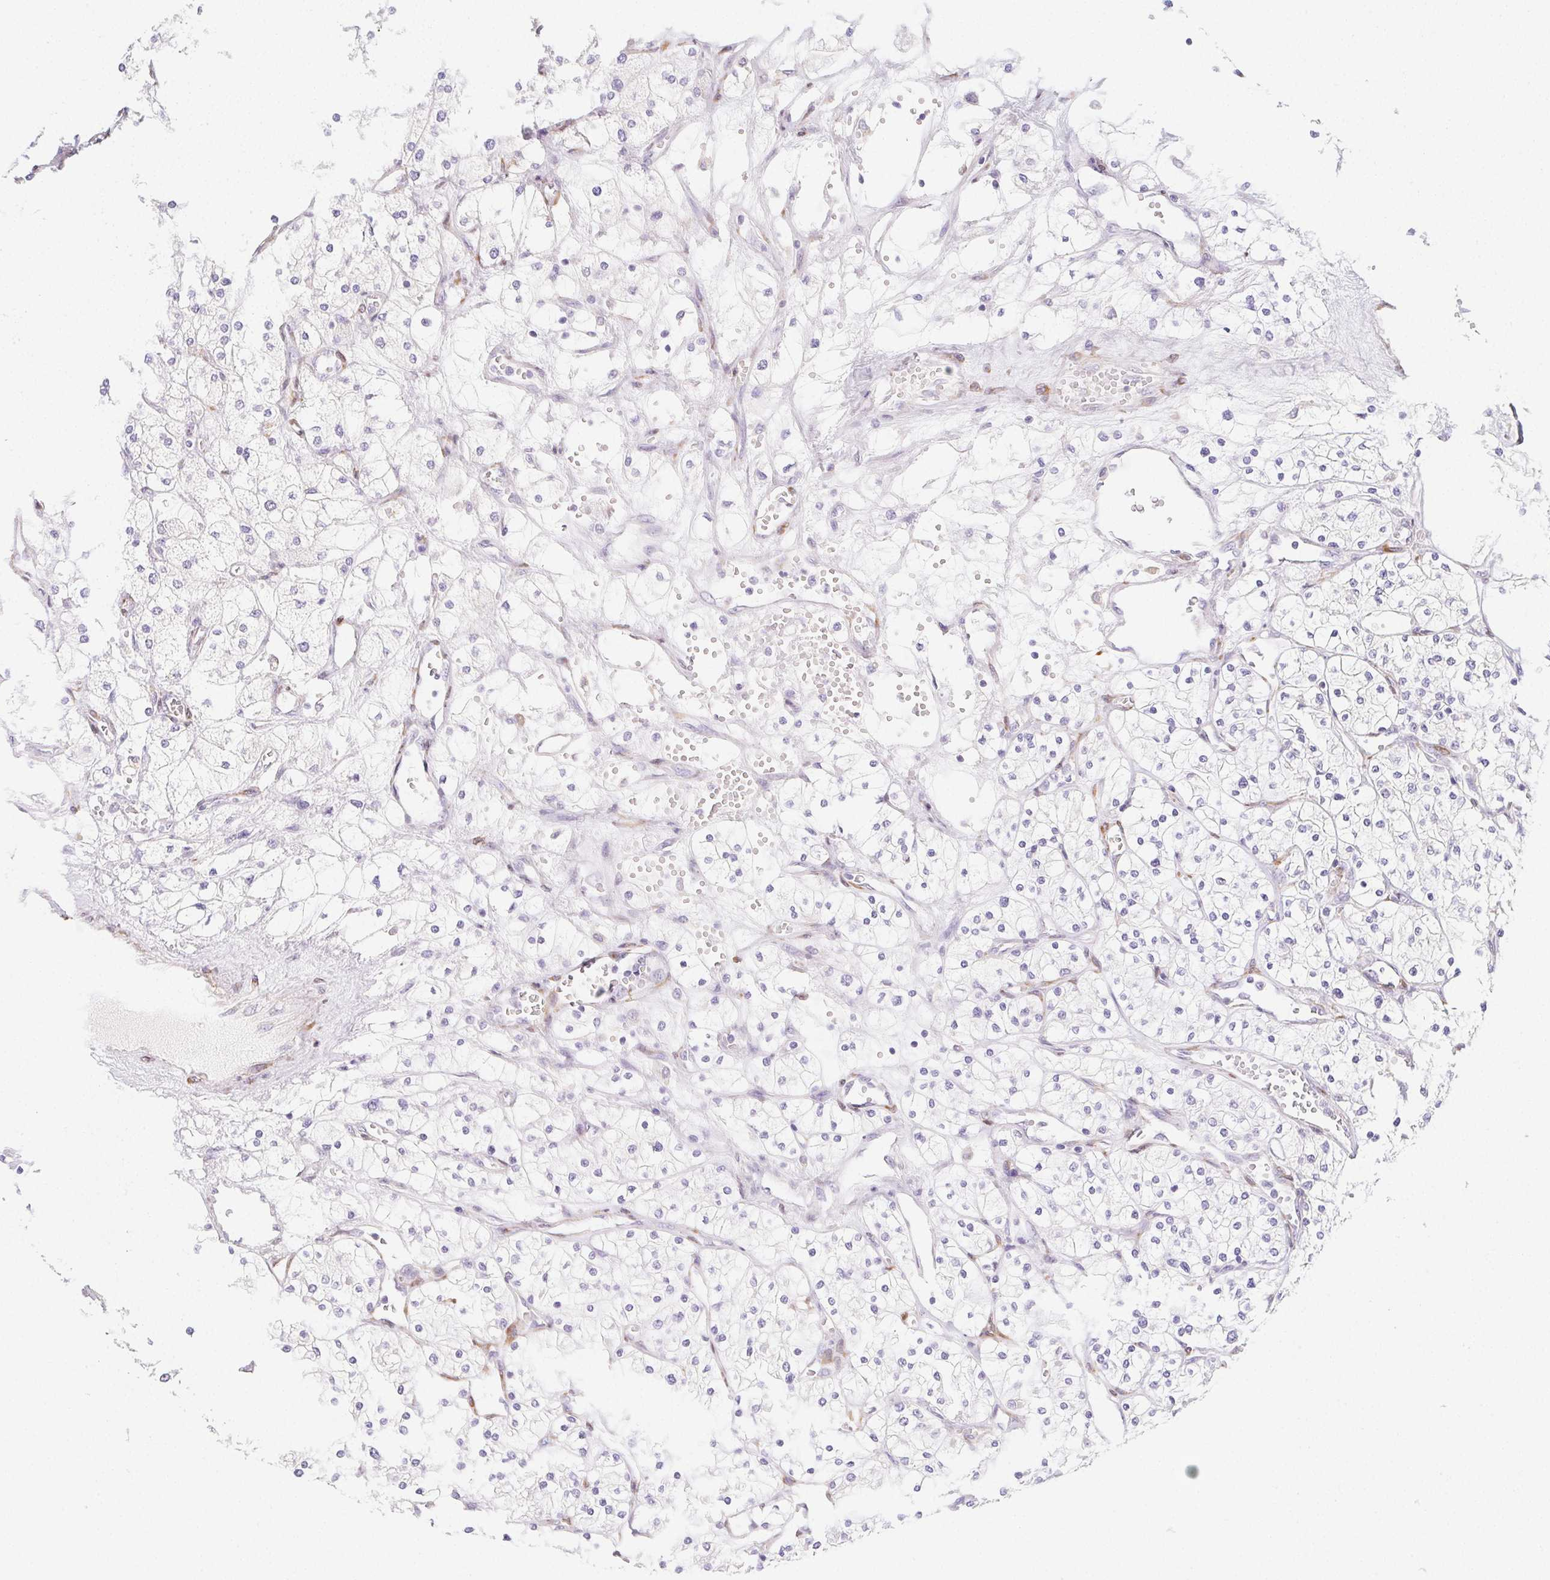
{"staining": {"intensity": "negative", "quantity": "none", "location": "none"}, "tissue": "renal cancer", "cell_type": "Tumor cells", "image_type": "cancer", "snomed": [{"axis": "morphology", "description": "Adenocarcinoma, NOS"}, {"axis": "topography", "description": "Kidney"}], "caption": "This is a photomicrograph of immunohistochemistry staining of adenocarcinoma (renal), which shows no expression in tumor cells.", "gene": "HRC", "patient": {"sex": "male", "age": 80}}